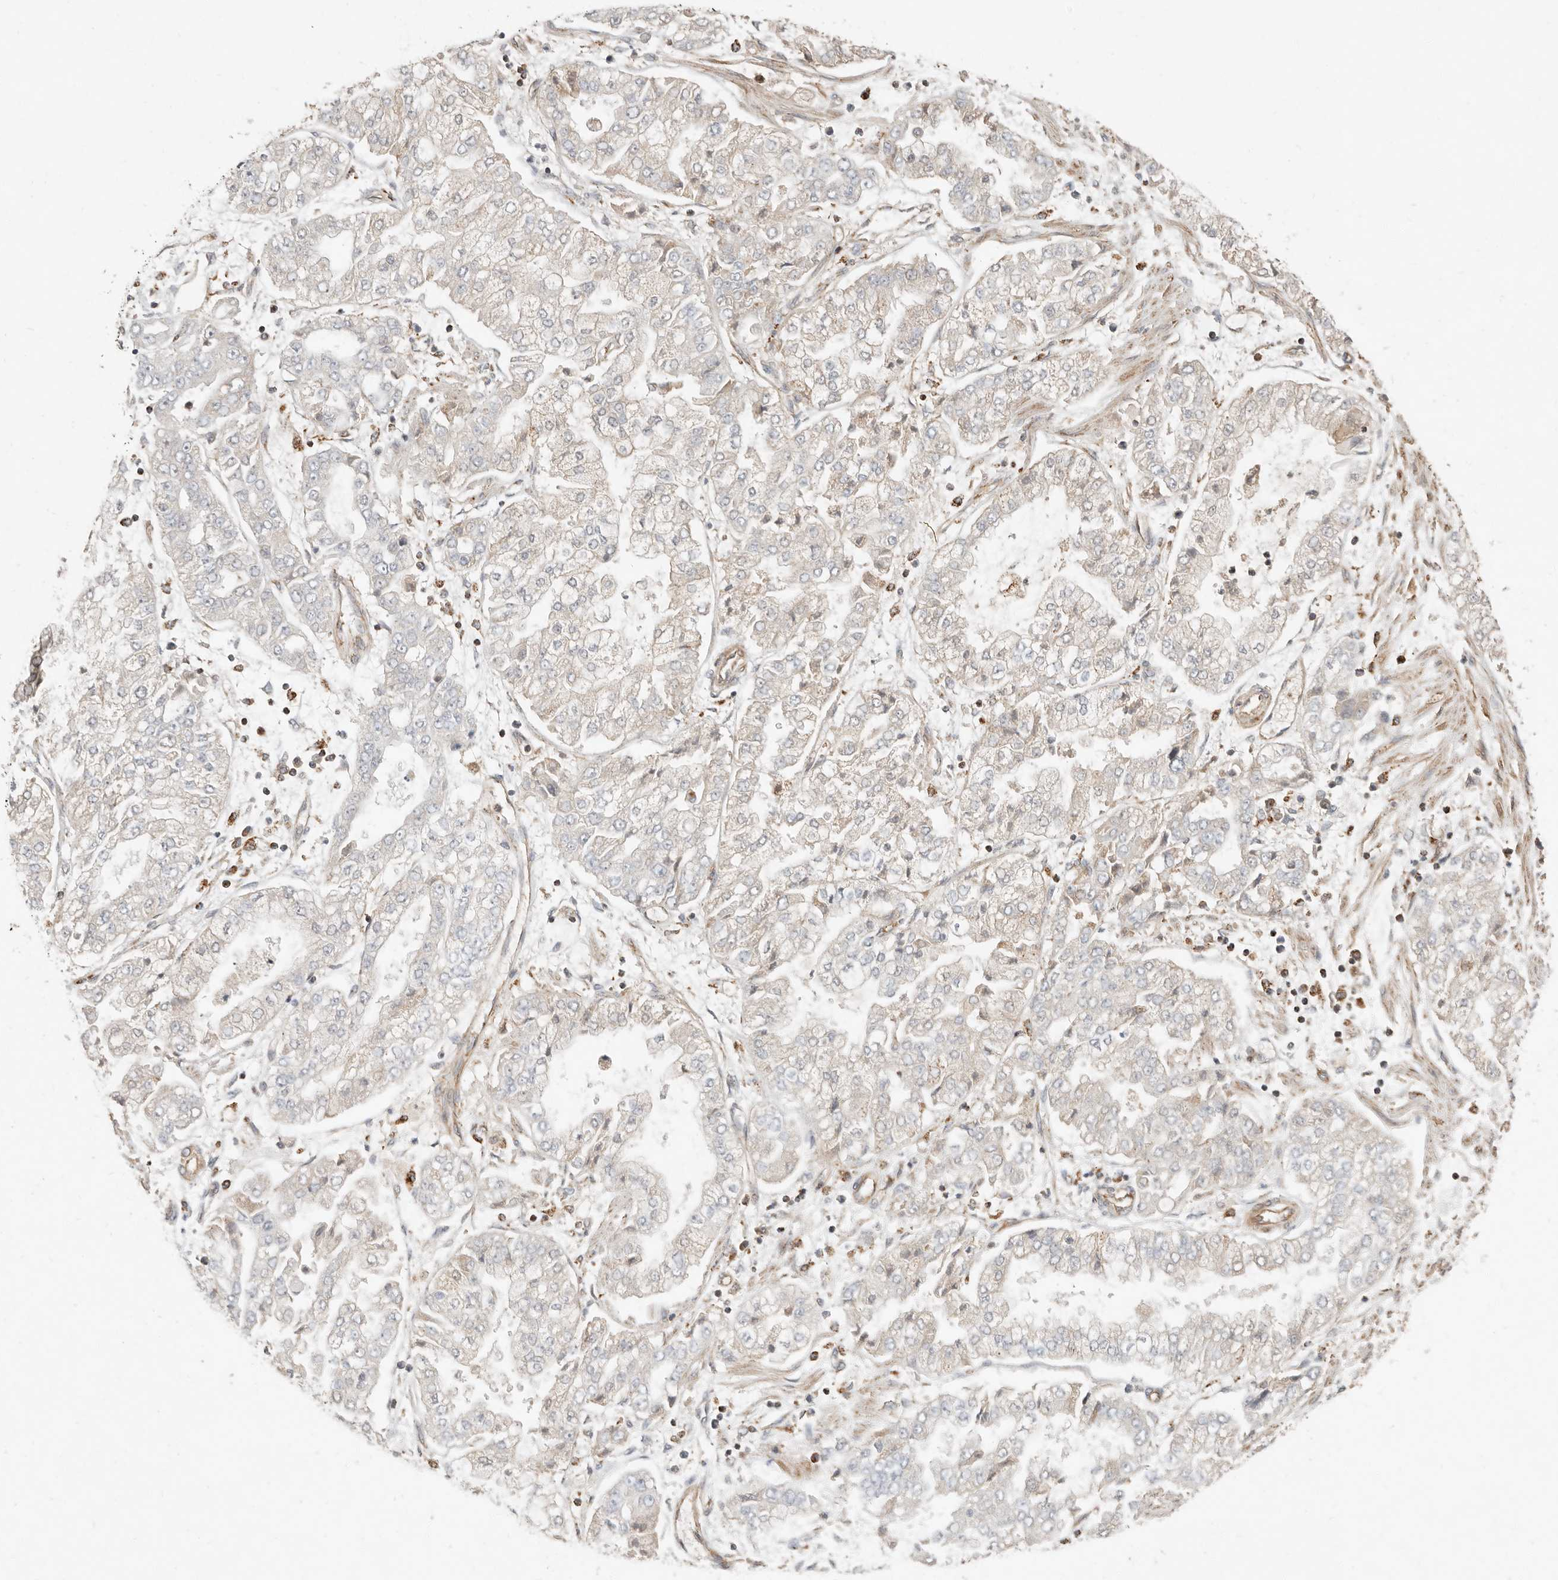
{"staining": {"intensity": "negative", "quantity": "none", "location": "none"}, "tissue": "stomach cancer", "cell_type": "Tumor cells", "image_type": "cancer", "snomed": [{"axis": "morphology", "description": "Adenocarcinoma, NOS"}, {"axis": "topography", "description": "Stomach"}], "caption": "Immunohistochemistry (IHC) of human stomach cancer displays no expression in tumor cells.", "gene": "ARHGEF10L", "patient": {"sex": "male", "age": 76}}